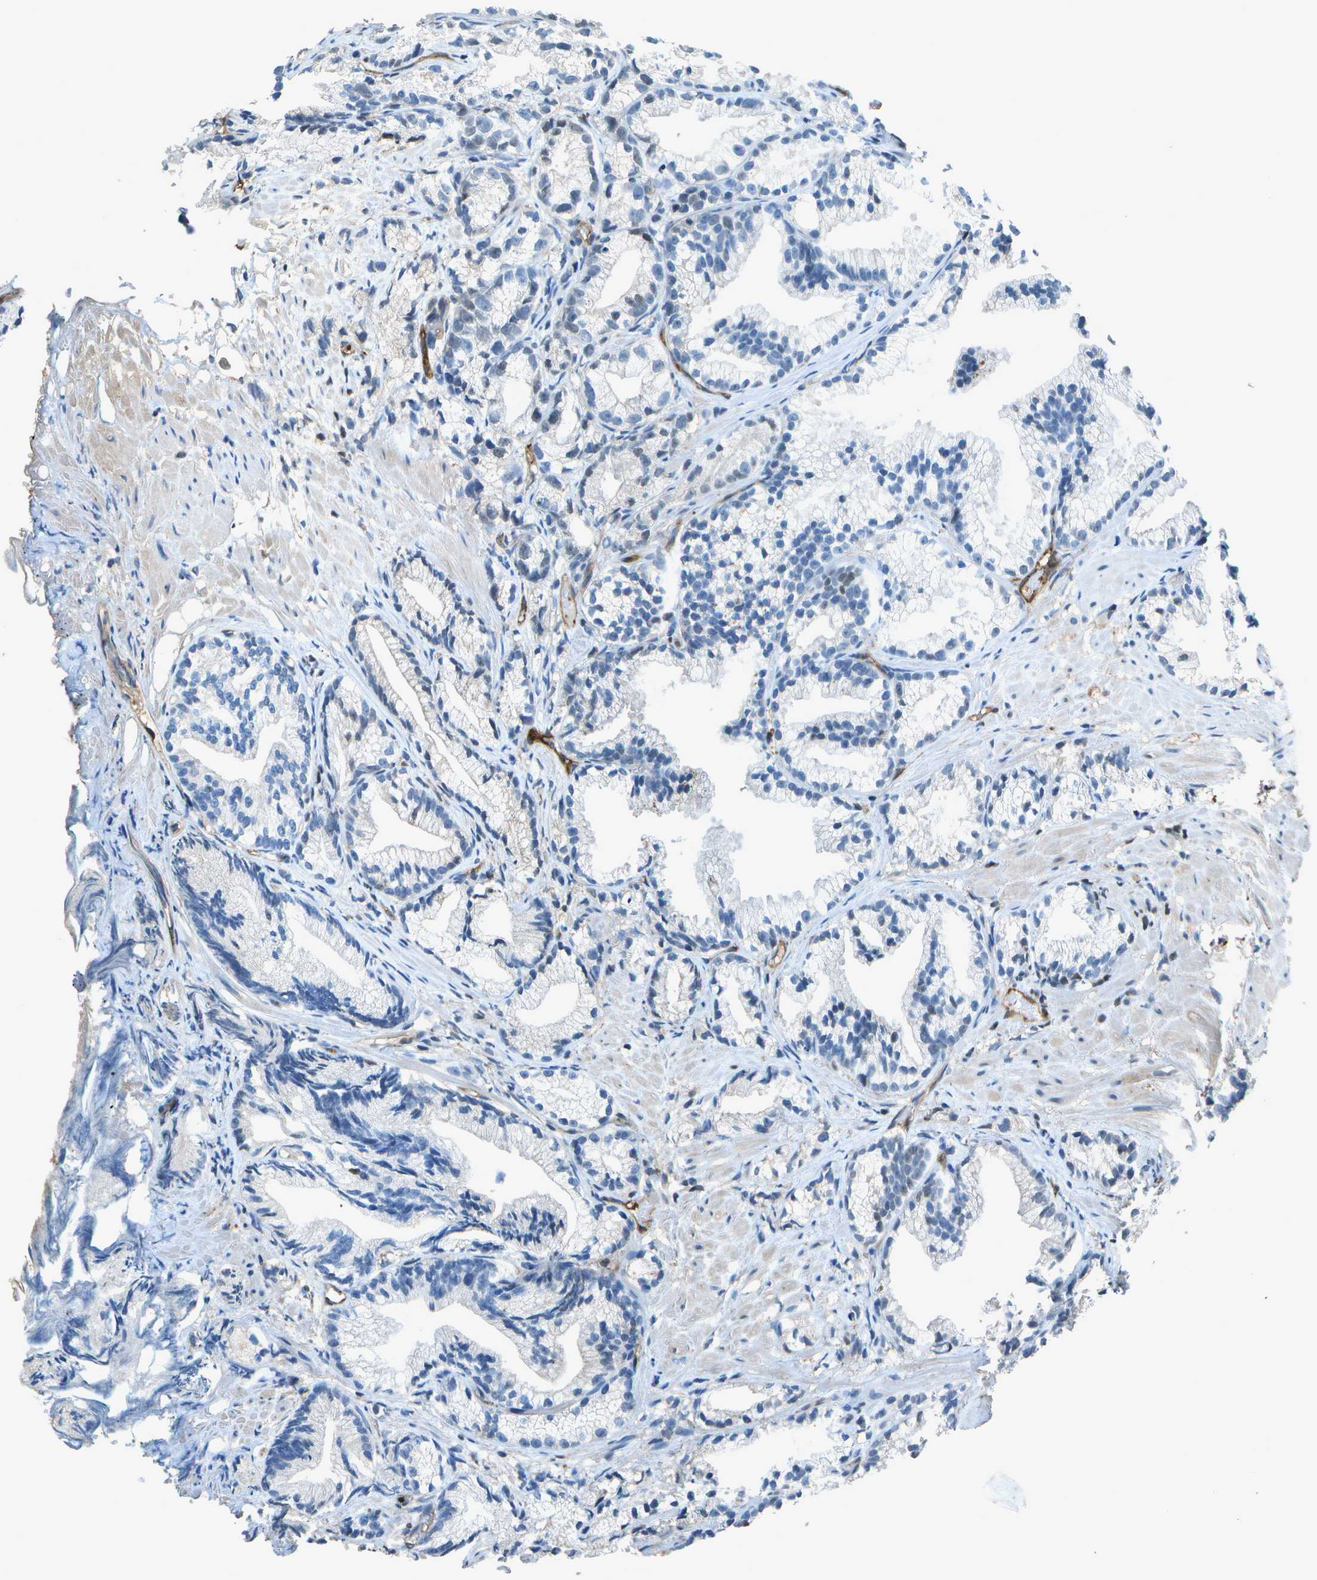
{"staining": {"intensity": "negative", "quantity": "none", "location": "none"}, "tissue": "prostate cancer", "cell_type": "Tumor cells", "image_type": "cancer", "snomed": [{"axis": "morphology", "description": "Adenocarcinoma, Low grade"}, {"axis": "topography", "description": "Prostate"}], "caption": "The histopathology image exhibits no staining of tumor cells in low-grade adenocarcinoma (prostate). (DAB IHC with hematoxylin counter stain).", "gene": "PDLIM1", "patient": {"sex": "male", "age": 89}}